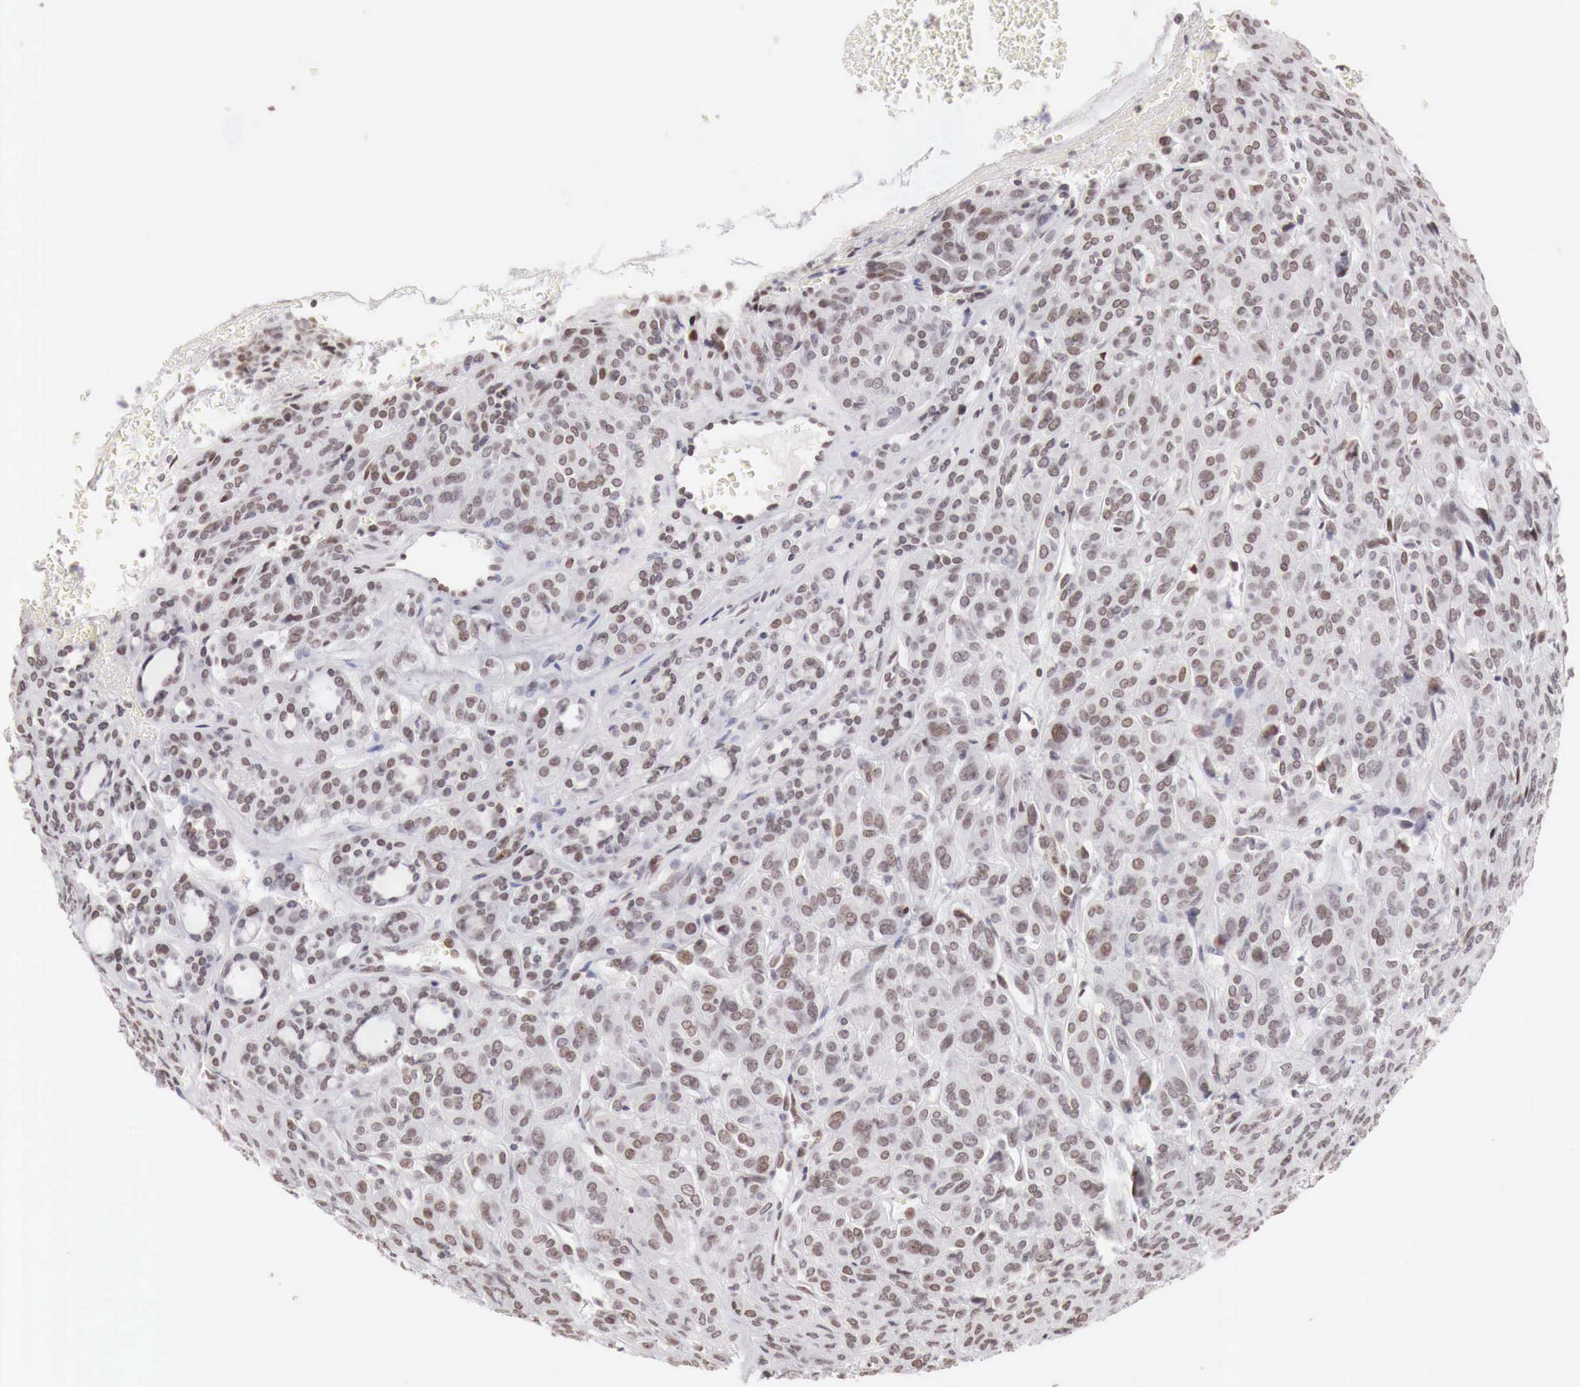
{"staining": {"intensity": "weak", "quantity": "25%-75%", "location": "nuclear"}, "tissue": "thyroid cancer", "cell_type": "Tumor cells", "image_type": "cancer", "snomed": [{"axis": "morphology", "description": "Follicular adenoma carcinoma, NOS"}, {"axis": "topography", "description": "Thyroid gland"}], "caption": "Brown immunohistochemical staining in thyroid follicular adenoma carcinoma exhibits weak nuclear staining in about 25%-75% of tumor cells. Using DAB (3,3'-diaminobenzidine) (brown) and hematoxylin (blue) stains, captured at high magnification using brightfield microscopy.", "gene": "PHF14", "patient": {"sex": "female", "age": 71}}